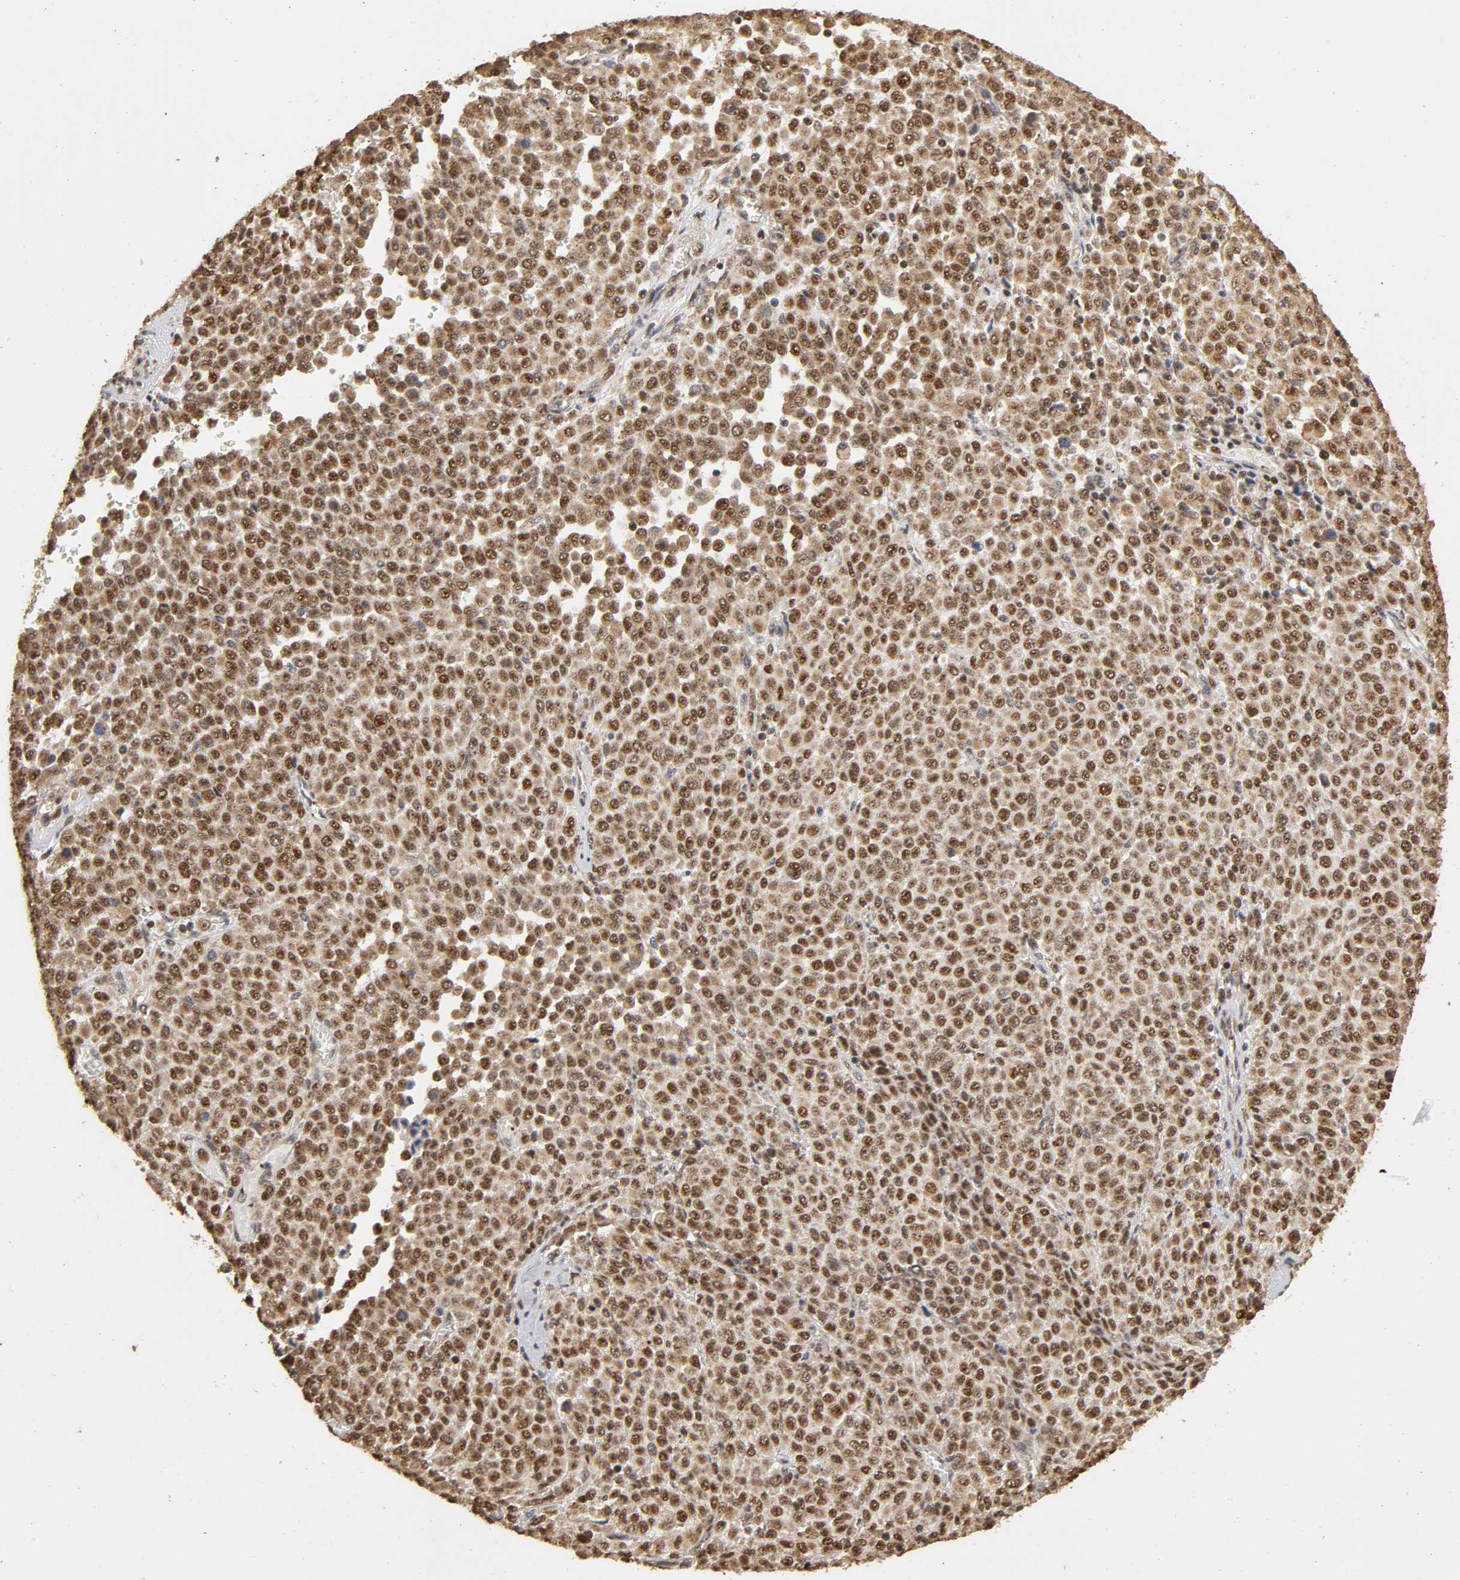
{"staining": {"intensity": "strong", "quantity": ">75%", "location": "cytoplasmic/membranous,nuclear"}, "tissue": "melanoma", "cell_type": "Tumor cells", "image_type": "cancer", "snomed": [{"axis": "morphology", "description": "Malignant melanoma, Metastatic site"}, {"axis": "topography", "description": "Pancreas"}], "caption": "Immunohistochemistry (IHC) image of neoplastic tissue: human malignant melanoma (metastatic site) stained using IHC displays high levels of strong protein expression localized specifically in the cytoplasmic/membranous and nuclear of tumor cells, appearing as a cytoplasmic/membranous and nuclear brown color.", "gene": "RNF122", "patient": {"sex": "female", "age": 30}}